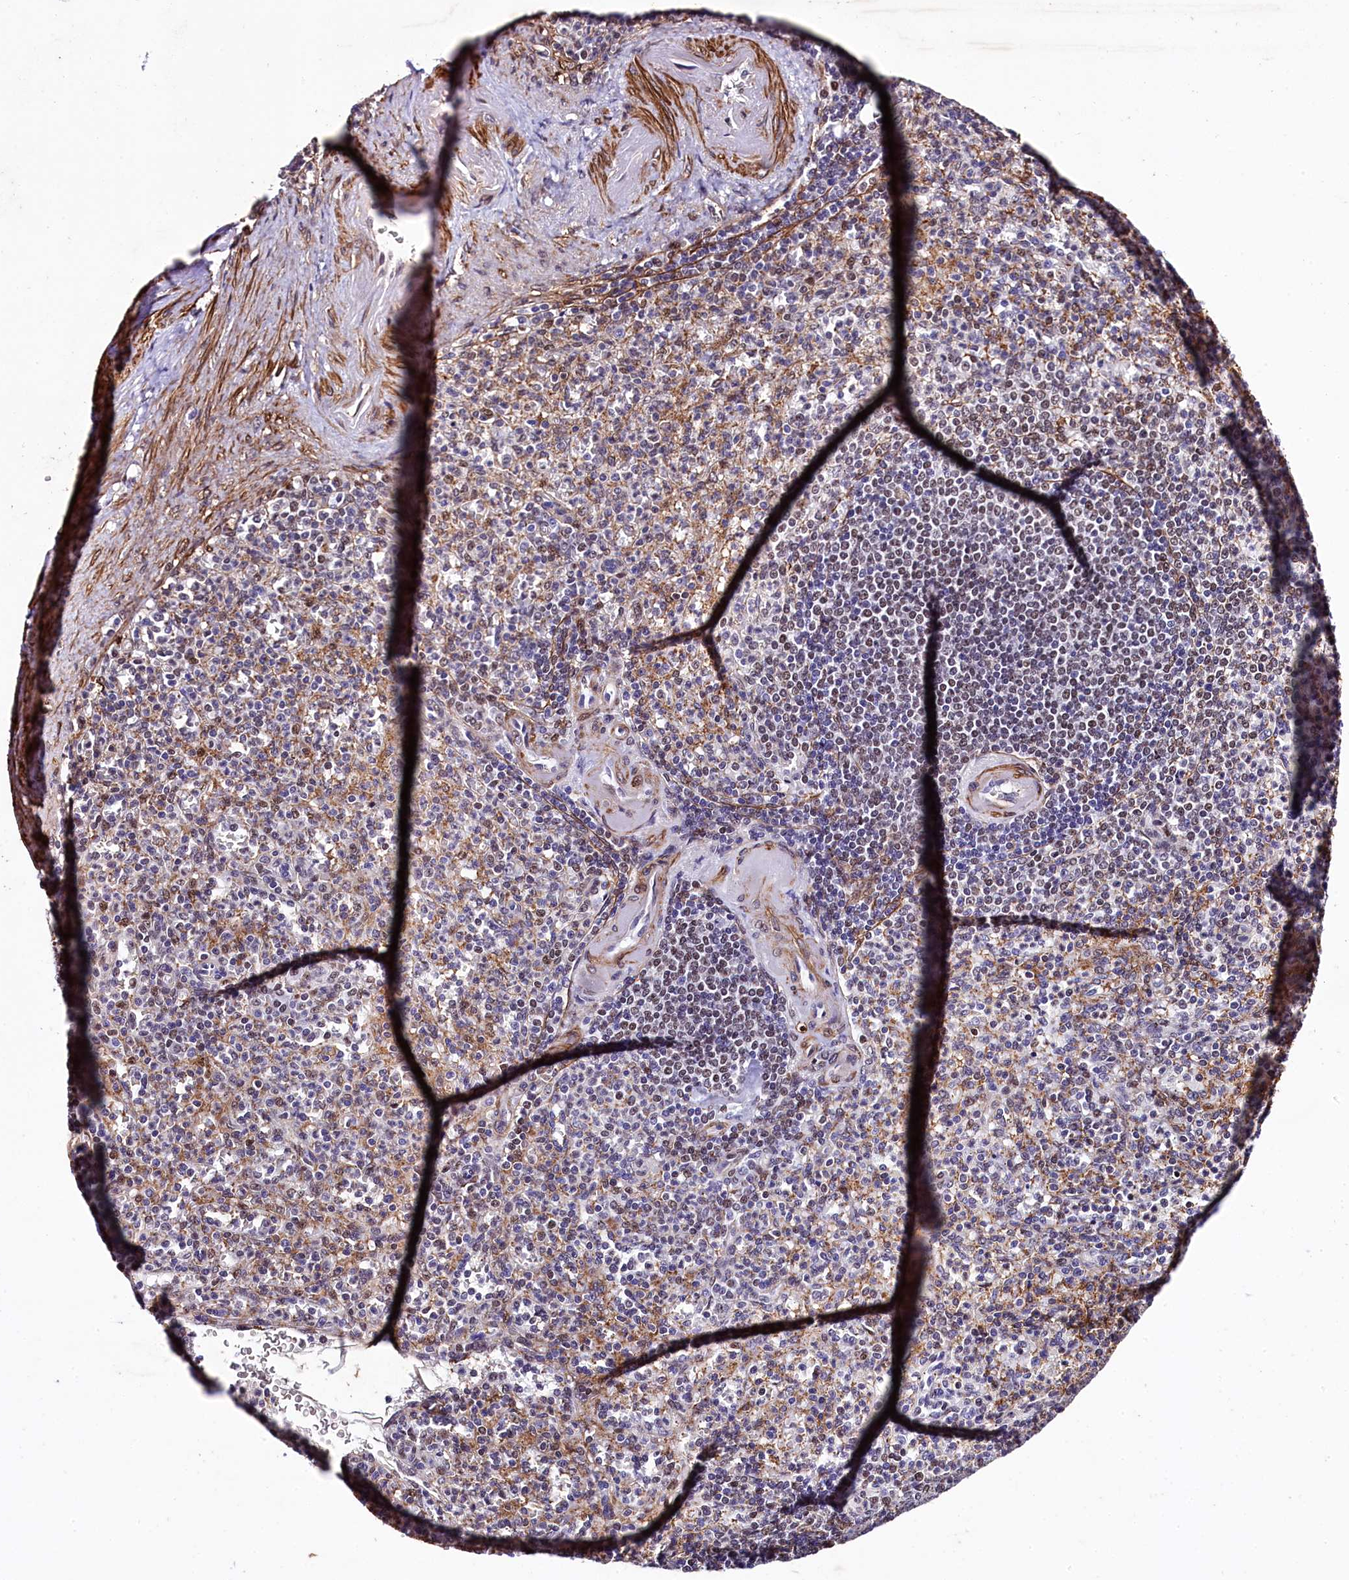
{"staining": {"intensity": "moderate", "quantity": "<25%", "location": "nuclear"}, "tissue": "spleen", "cell_type": "Cells in red pulp", "image_type": "normal", "snomed": [{"axis": "morphology", "description": "Normal tissue, NOS"}, {"axis": "topography", "description": "Spleen"}], "caption": "Protein staining of normal spleen shows moderate nuclear positivity in approximately <25% of cells in red pulp. Nuclei are stained in blue.", "gene": "SAMD10", "patient": {"sex": "female", "age": 74}}